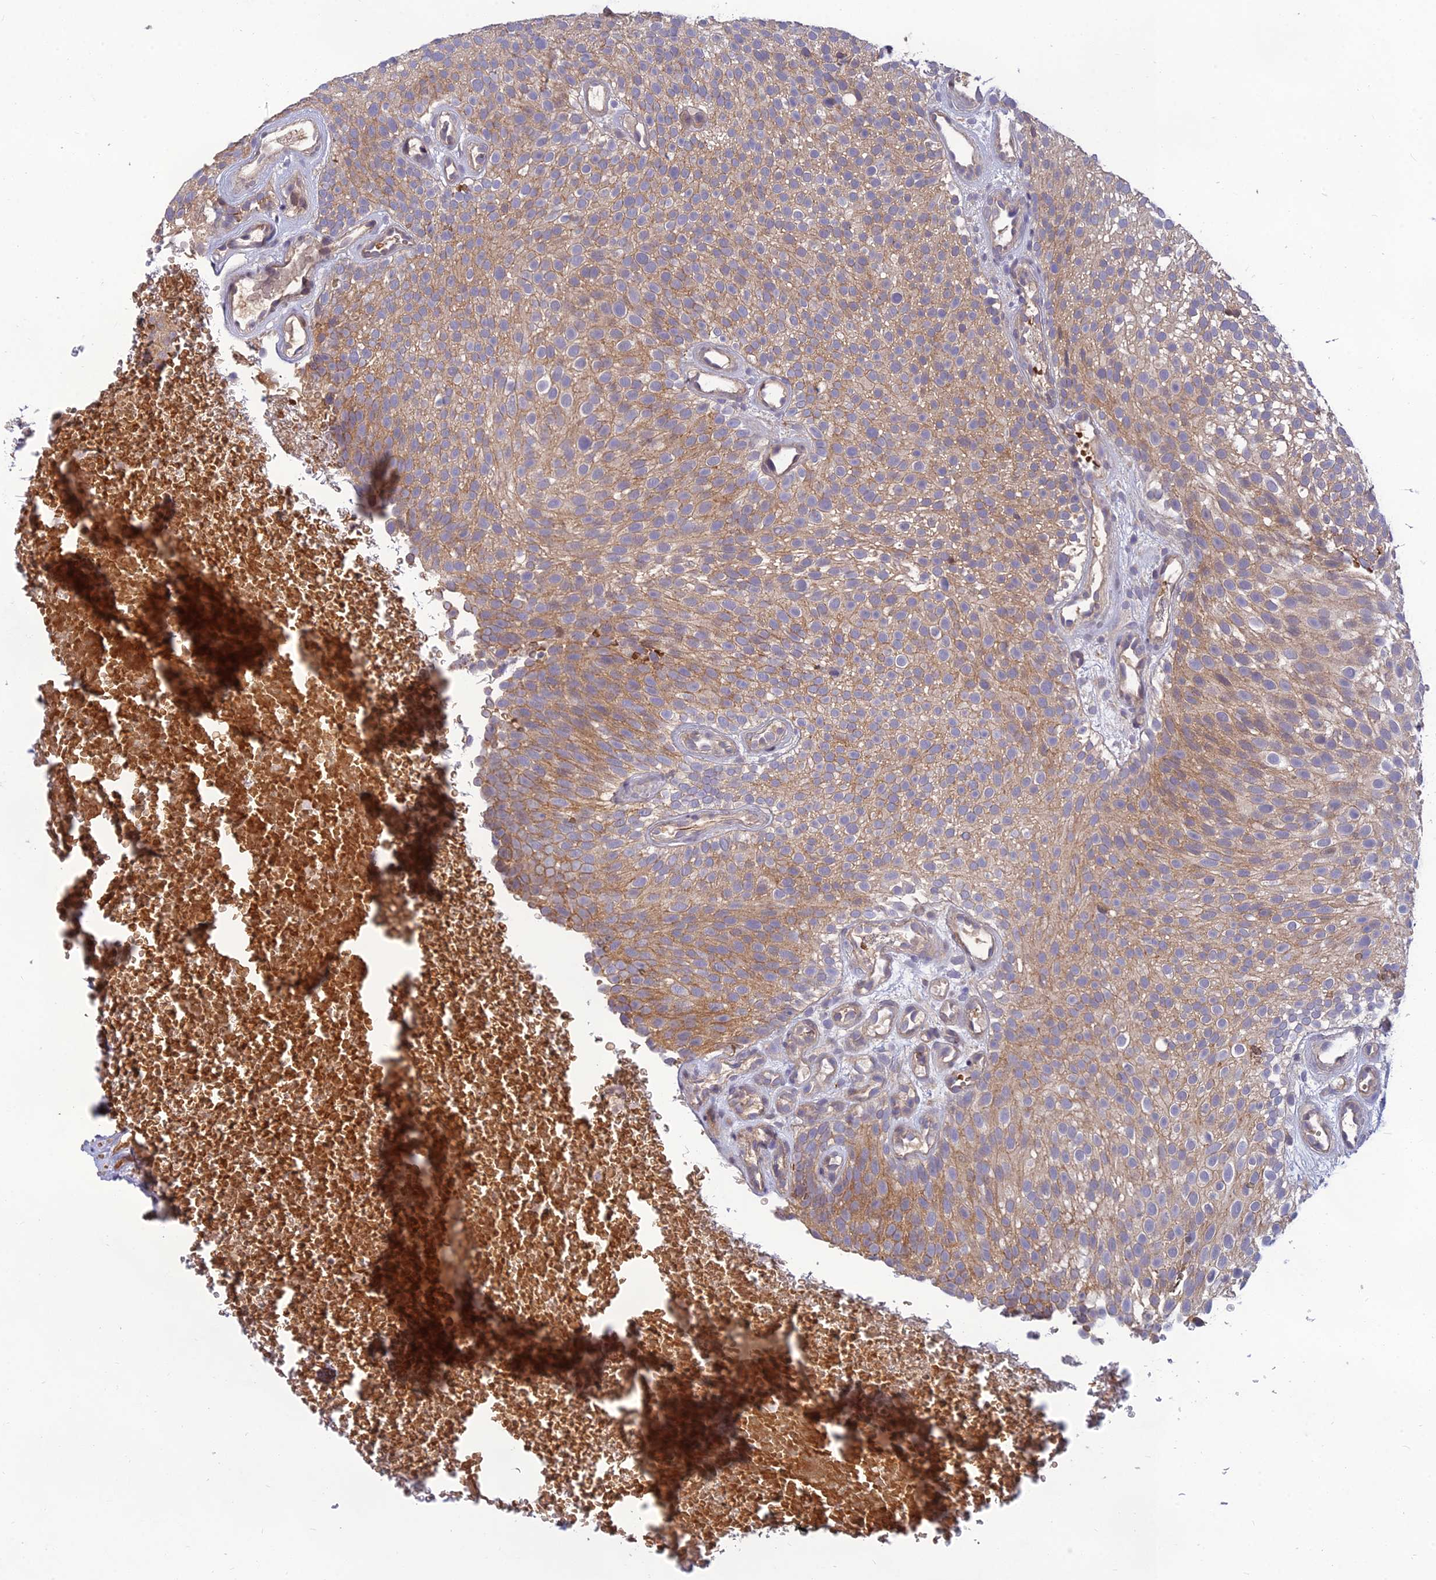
{"staining": {"intensity": "moderate", "quantity": ">75%", "location": "cytoplasmic/membranous"}, "tissue": "urothelial cancer", "cell_type": "Tumor cells", "image_type": "cancer", "snomed": [{"axis": "morphology", "description": "Urothelial carcinoma, Low grade"}, {"axis": "topography", "description": "Urinary bladder"}], "caption": "High-power microscopy captured an immunohistochemistry (IHC) image of urothelial cancer, revealing moderate cytoplasmic/membranous staining in about >75% of tumor cells.", "gene": "FAM151B", "patient": {"sex": "male", "age": 78}}